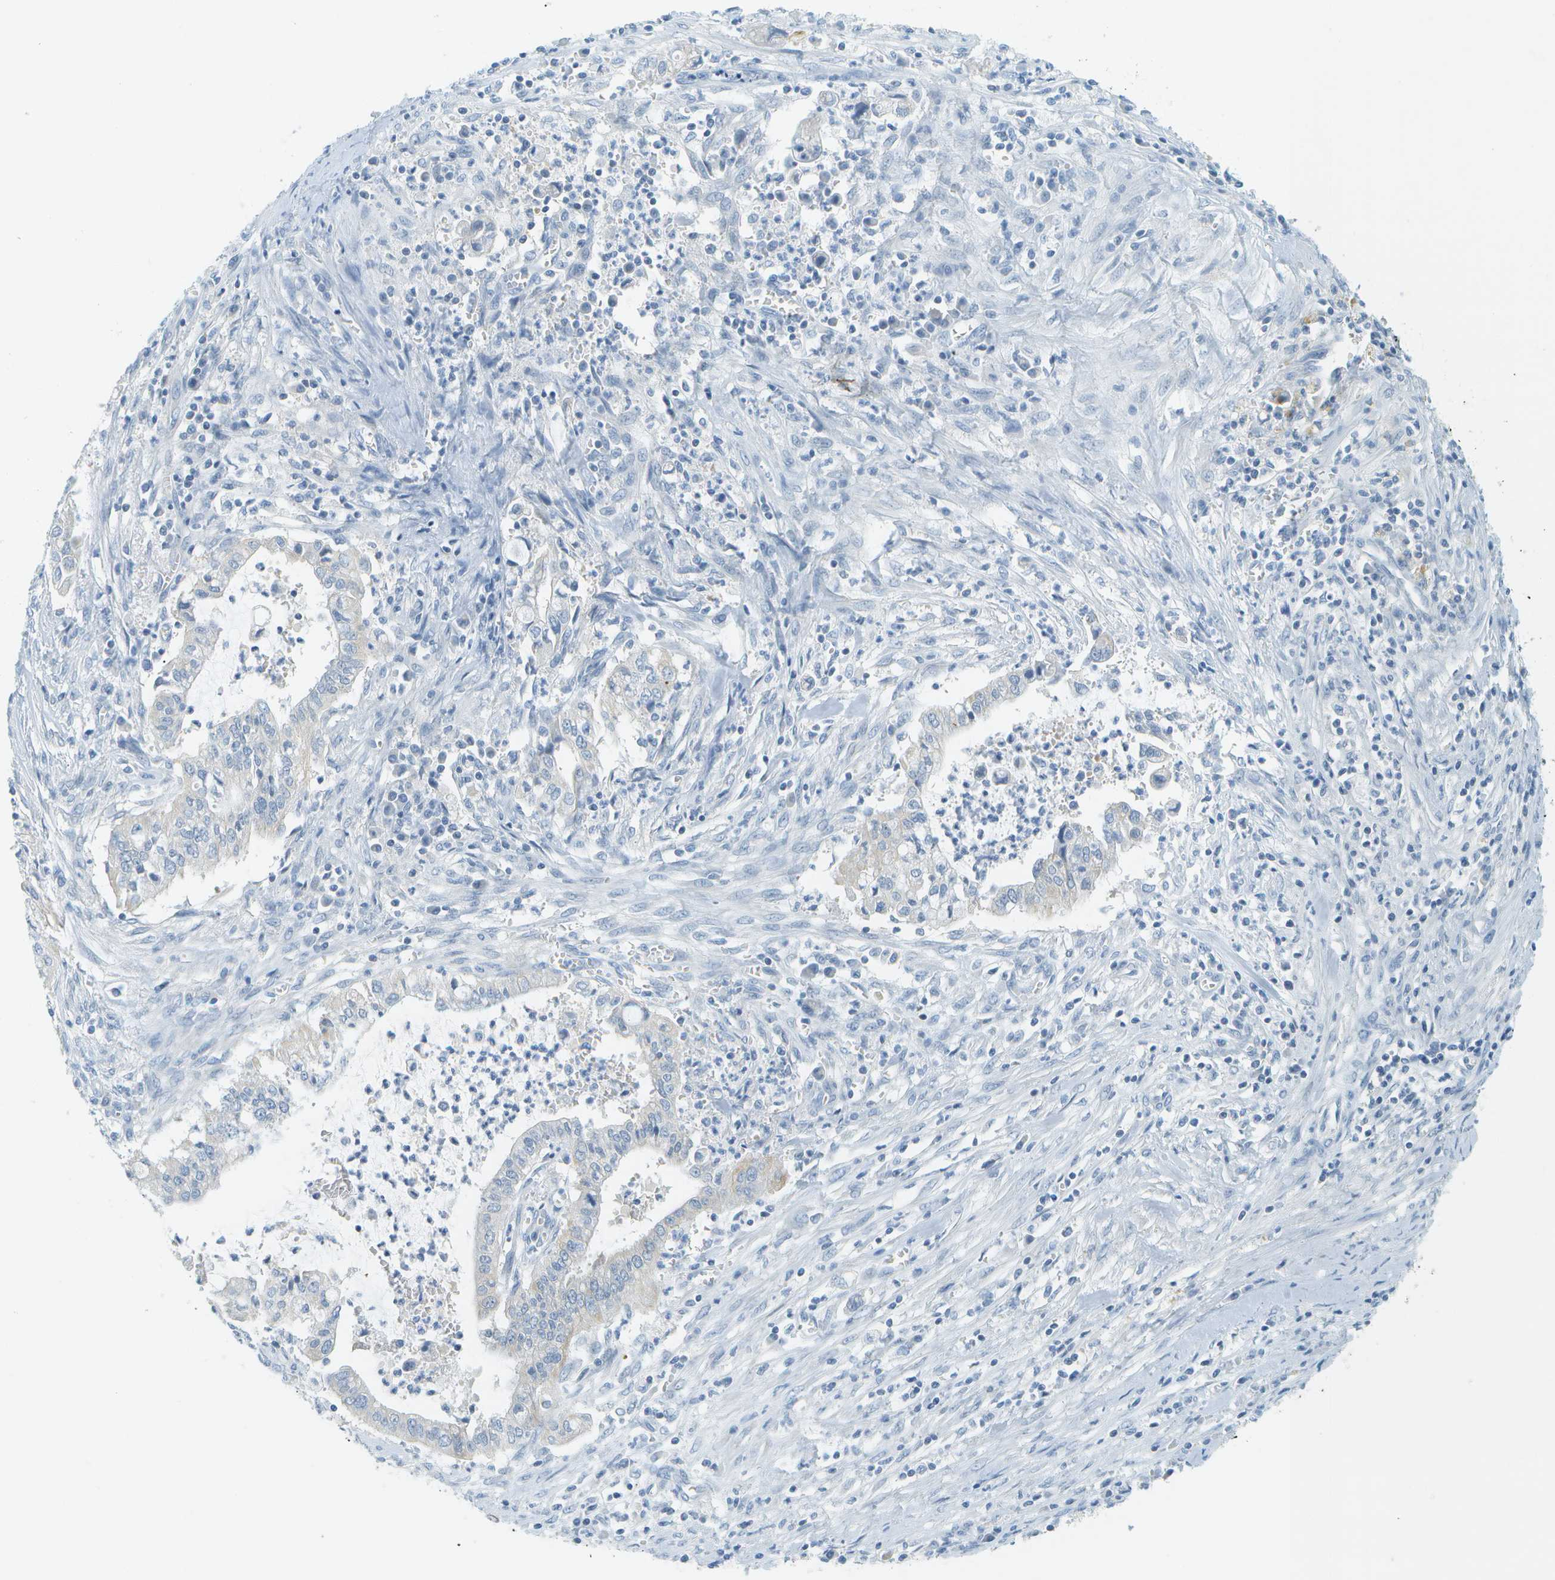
{"staining": {"intensity": "negative", "quantity": "none", "location": "none"}, "tissue": "cervical cancer", "cell_type": "Tumor cells", "image_type": "cancer", "snomed": [{"axis": "morphology", "description": "Adenocarcinoma, NOS"}, {"axis": "topography", "description": "Cervix"}], "caption": "Cervical adenocarcinoma was stained to show a protein in brown. There is no significant positivity in tumor cells.", "gene": "SMYD5", "patient": {"sex": "female", "age": 44}}